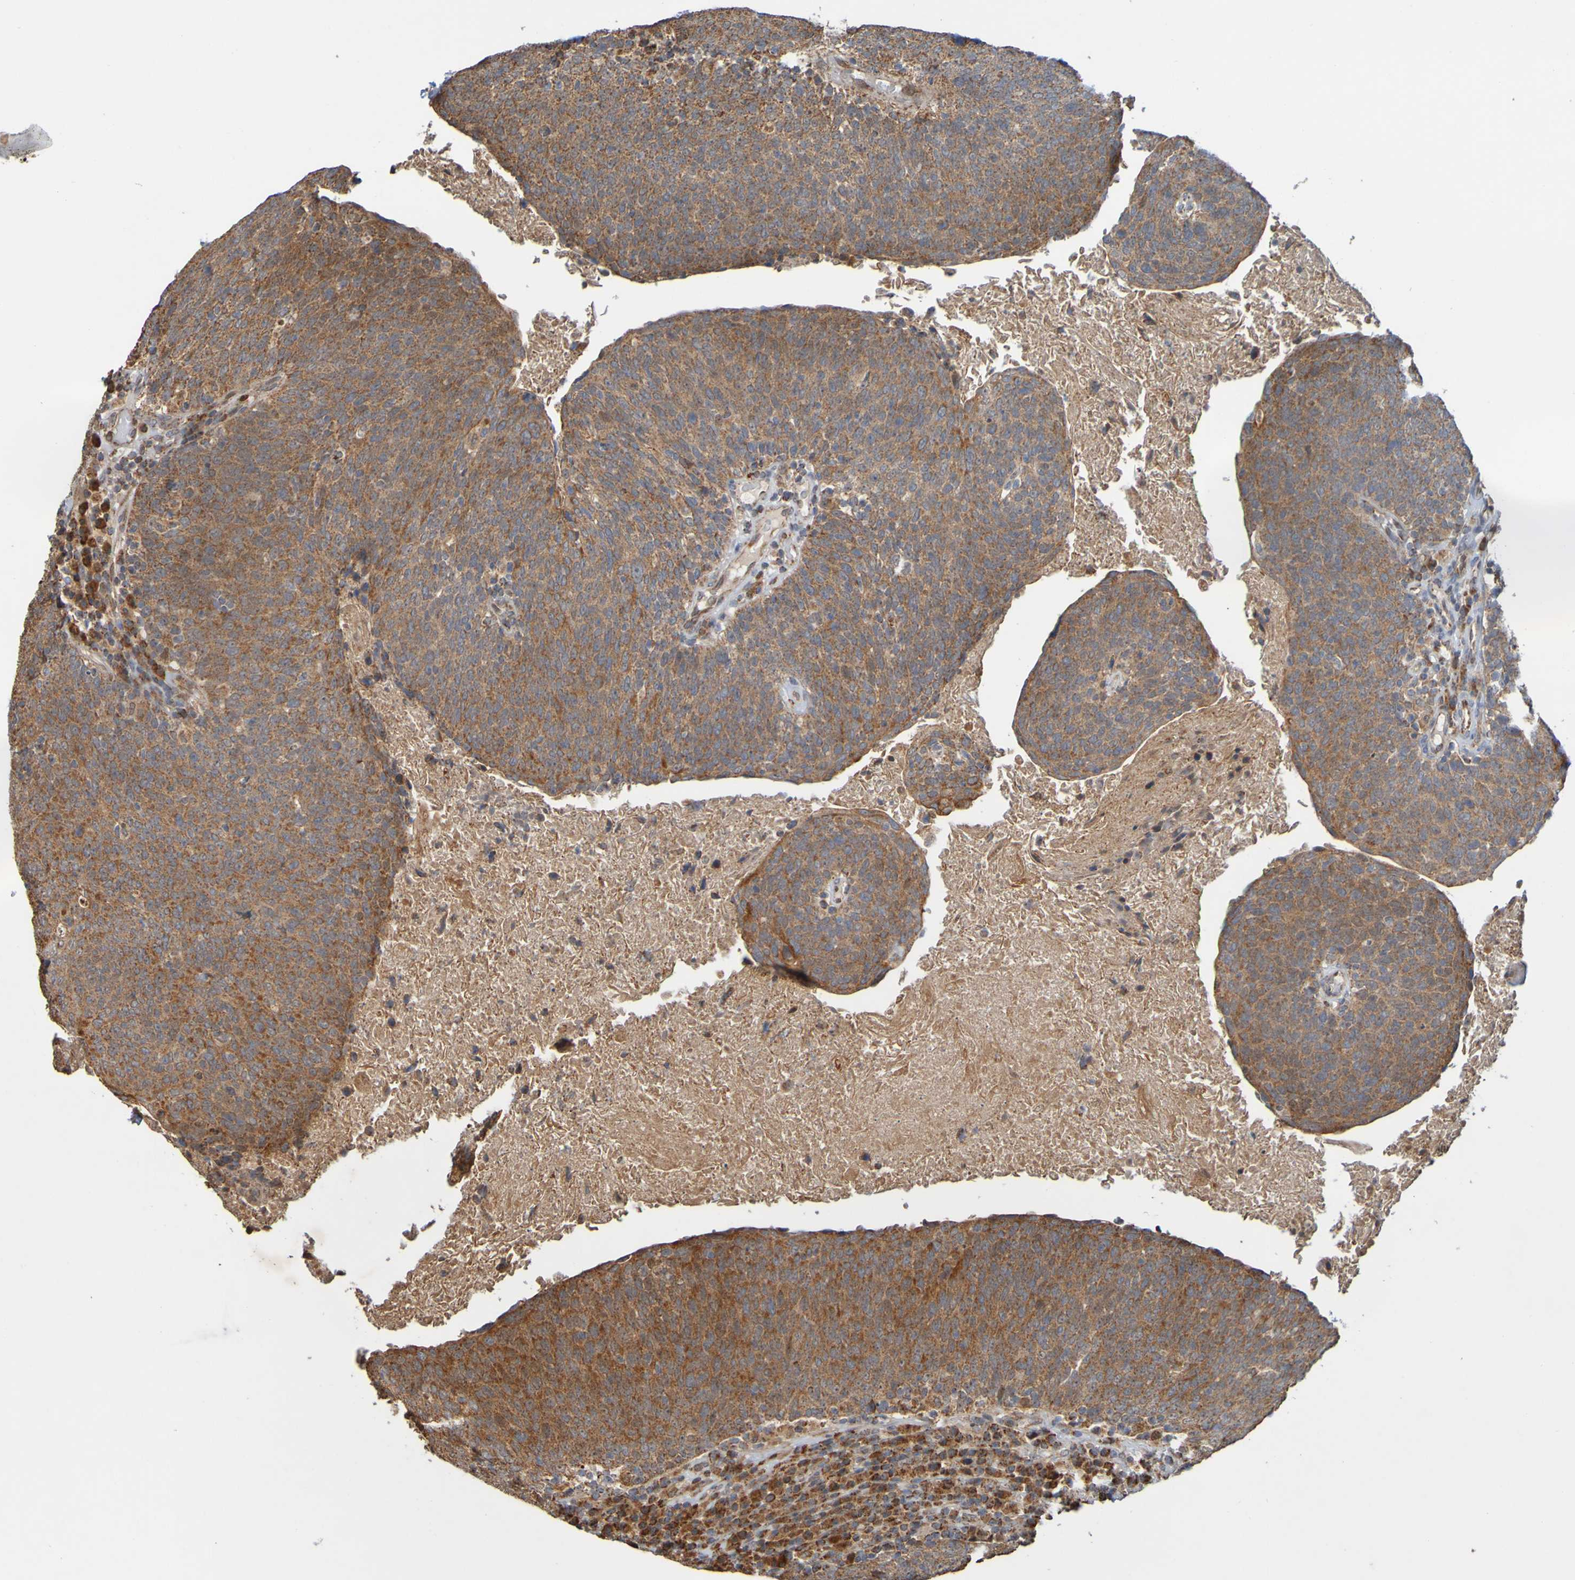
{"staining": {"intensity": "moderate", "quantity": ">75%", "location": "cytoplasmic/membranous"}, "tissue": "head and neck cancer", "cell_type": "Tumor cells", "image_type": "cancer", "snomed": [{"axis": "morphology", "description": "Squamous cell carcinoma, NOS"}, {"axis": "morphology", "description": "Squamous cell carcinoma, metastatic, NOS"}, {"axis": "topography", "description": "Lymph node"}, {"axis": "topography", "description": "Head-Neck"}], "caption": "Head and neck cancer was stained to show a protein in brown. There is medium levels of moderate cytoplasmic/membranous expression in approximately >75% of tumor cells.", "gene": "TMBIM1", "patient": {"sex": "male", "age": 62}}